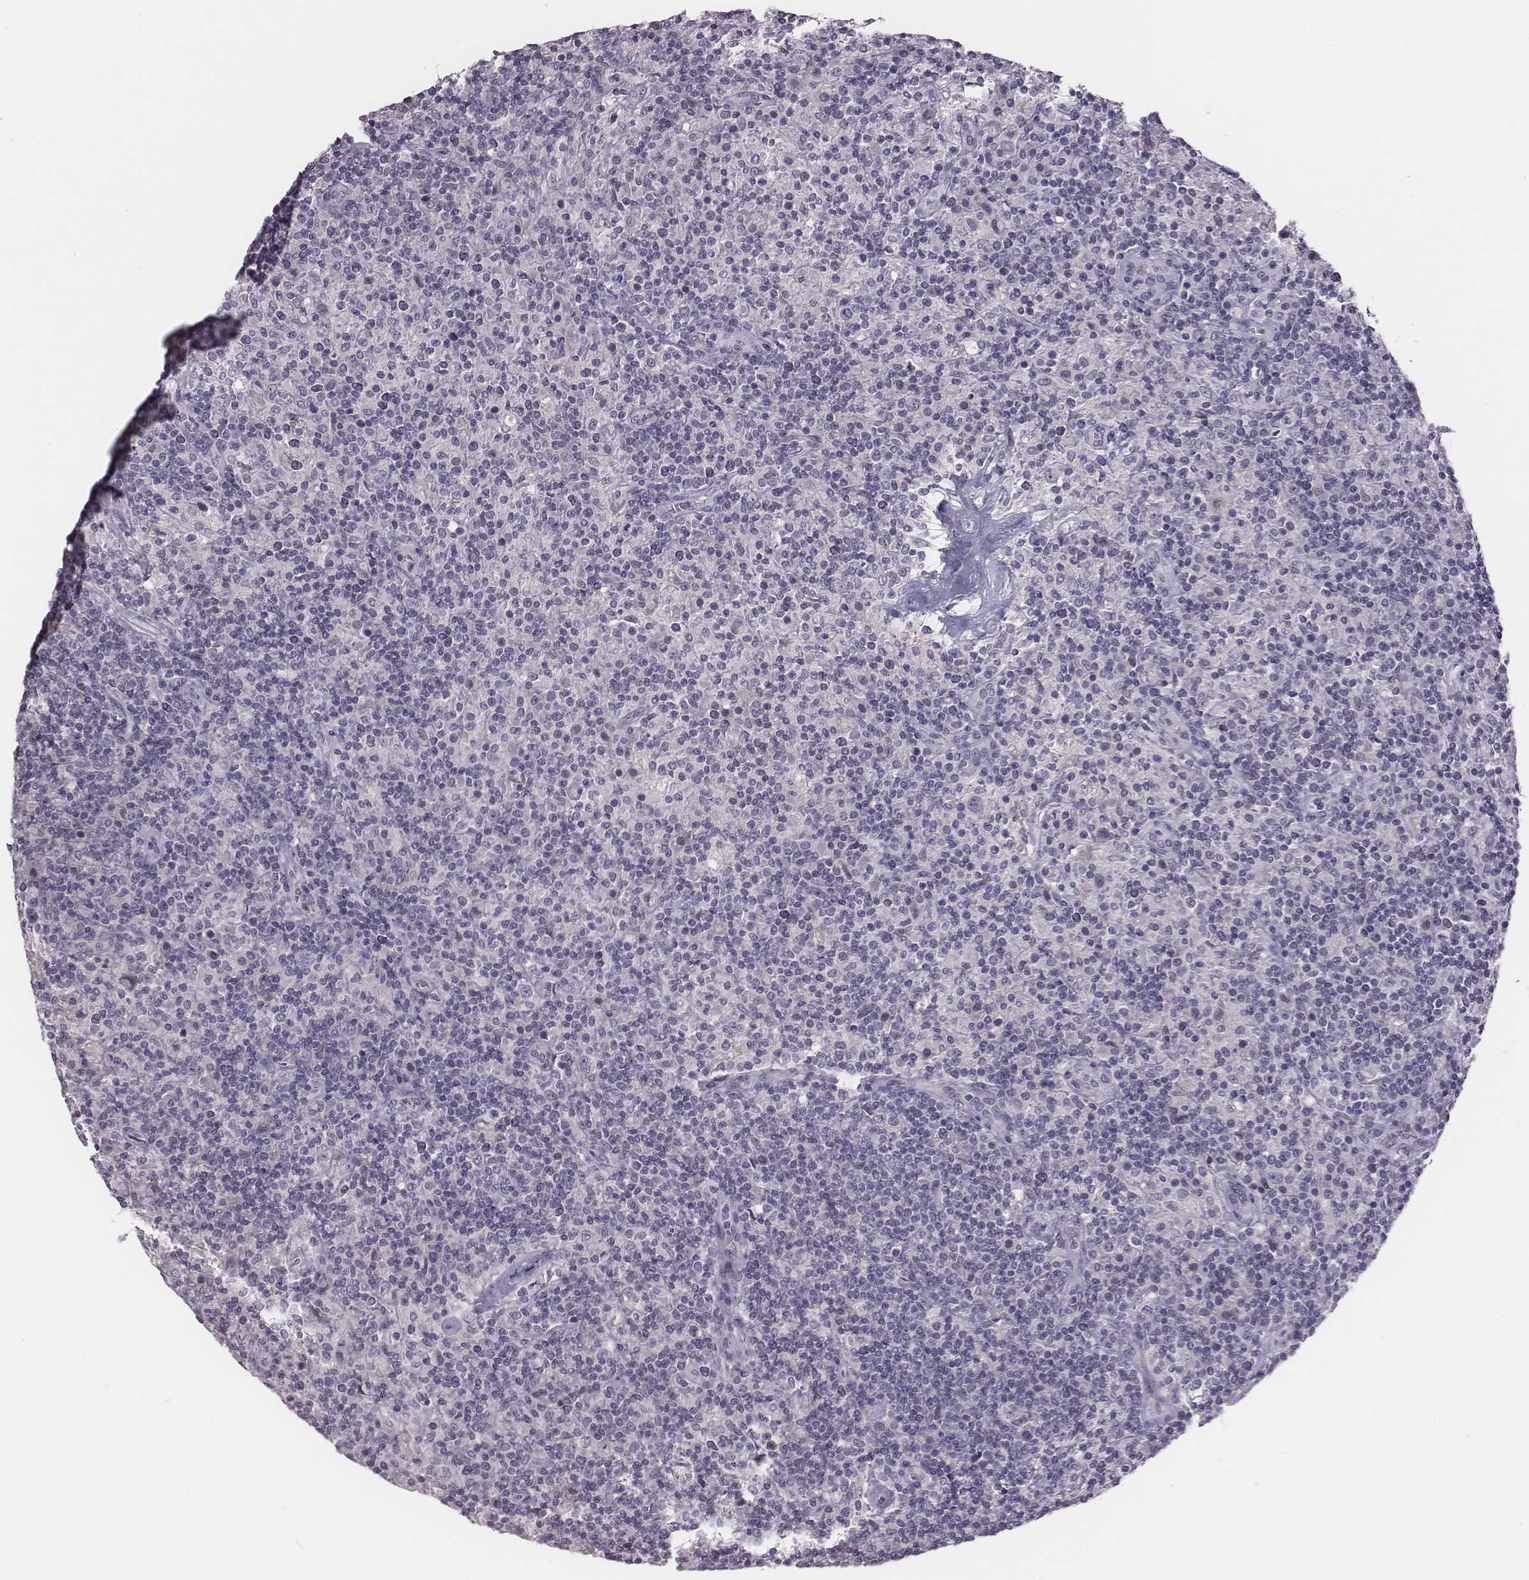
{"staining": {"intensity": "negative", "quantity": "none", "location": "none"}, "tissue": "lymphoma", "cell_type": "Tumor cells", "image_type": "cancer", "snomed": [{"axis": "morphology", "description": "Hodgkin's disease, NOS"}, {"axis": "topography", "description": "Lymph node"}], "caption": "Tumor cells show no significant expression in lymphoma.", "gene": "SLC22A6", "patient": {"sex": "male", "age": 70}}